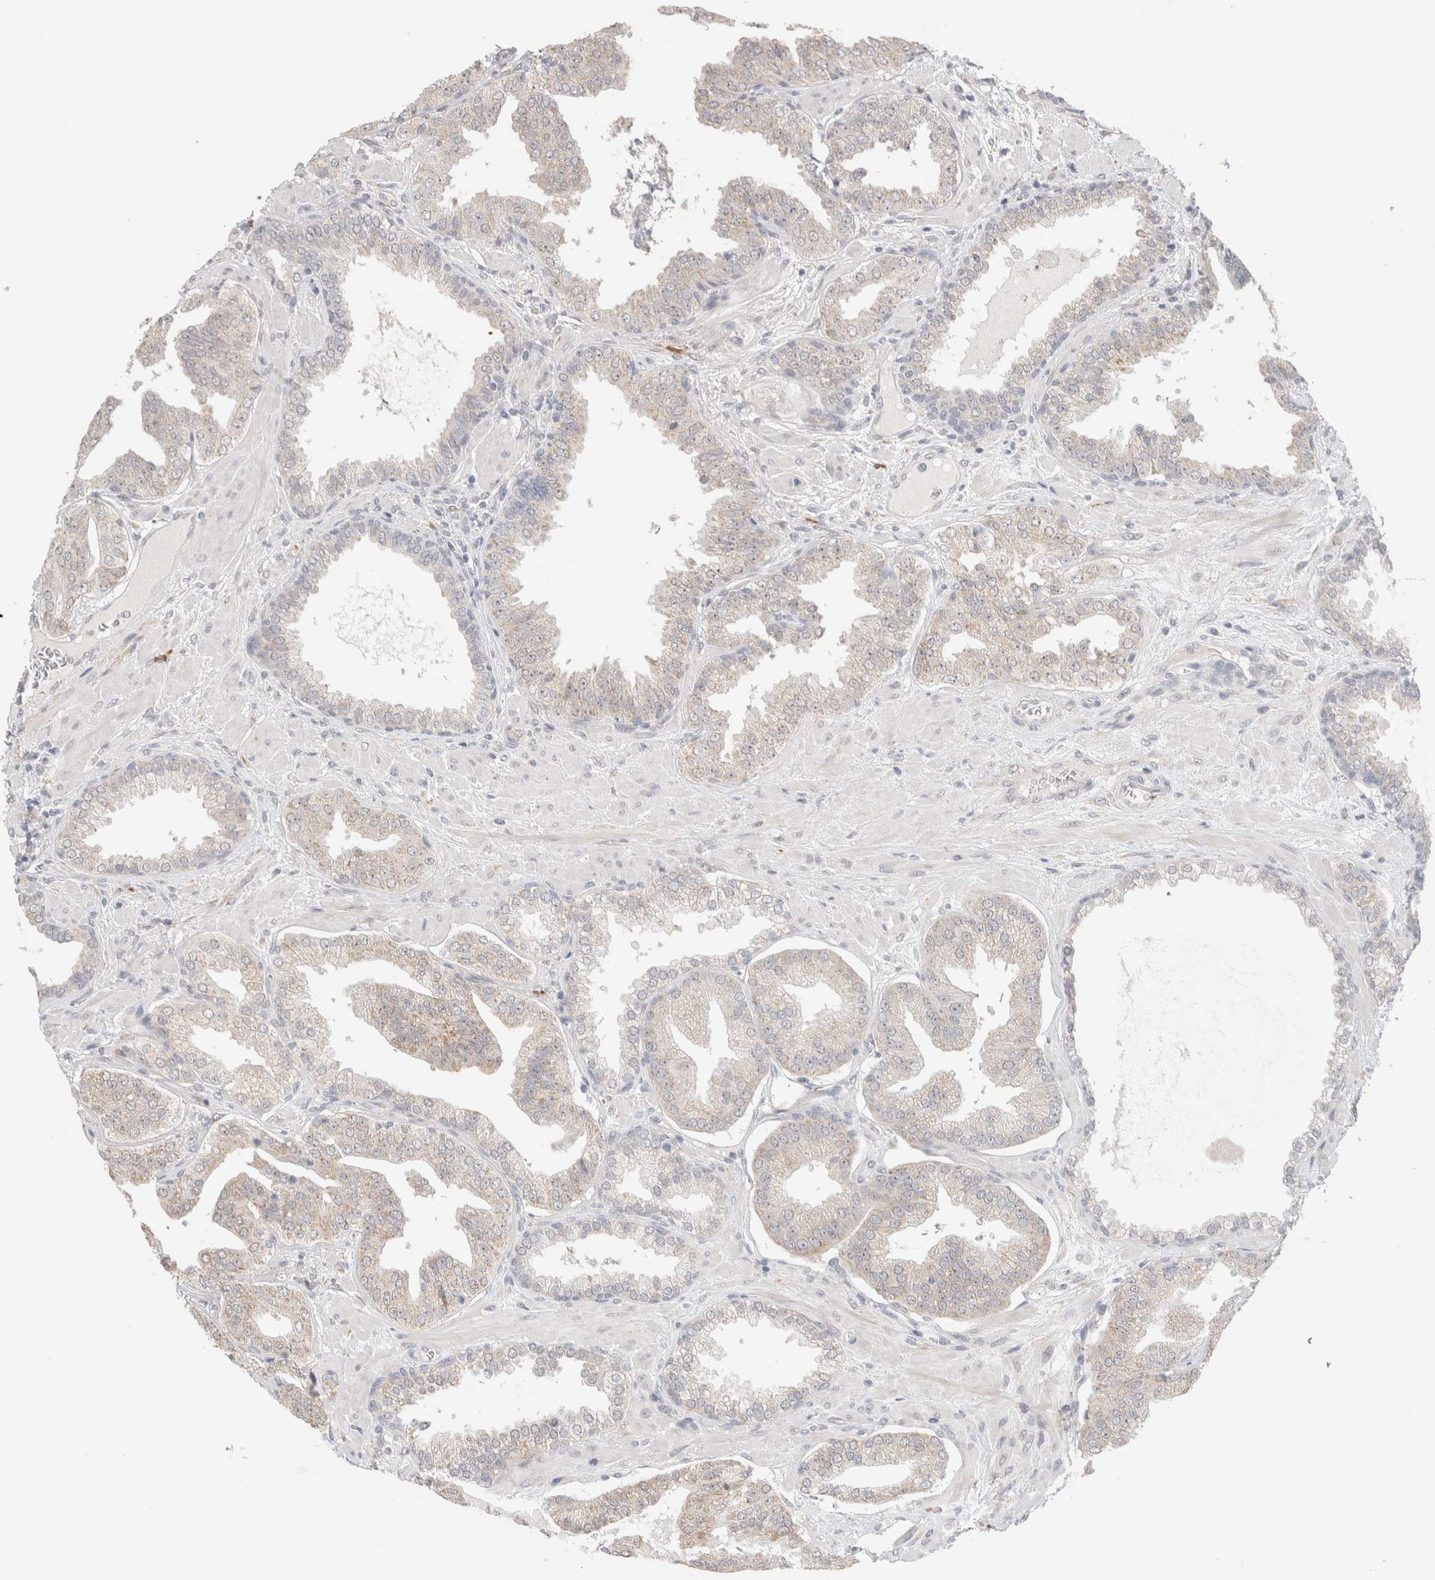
{"staining": {"intensity": "weak", "quantity": "25%-75%", "location": "cytoplasmic/membranous"}, "tissue": "prostate cancer", "cell_type": "Tumor cells", "image_type": "cancer", "snomed": [{"axis": "morphology", "description": "Adenocarcinoma, Low grade"}, {"axis": "topography", "description": "Prostate"}], "caption": "High-power microscopy captured an immunohistochemistry micrograph of adenocarcinoma (low-grade) (prostate), revealing weak cytoplasmic/membranous staining in about 25%-75% of tumor cells.", "gene": "HDLBP", "patient": {"sex": "male", "age": 62}}